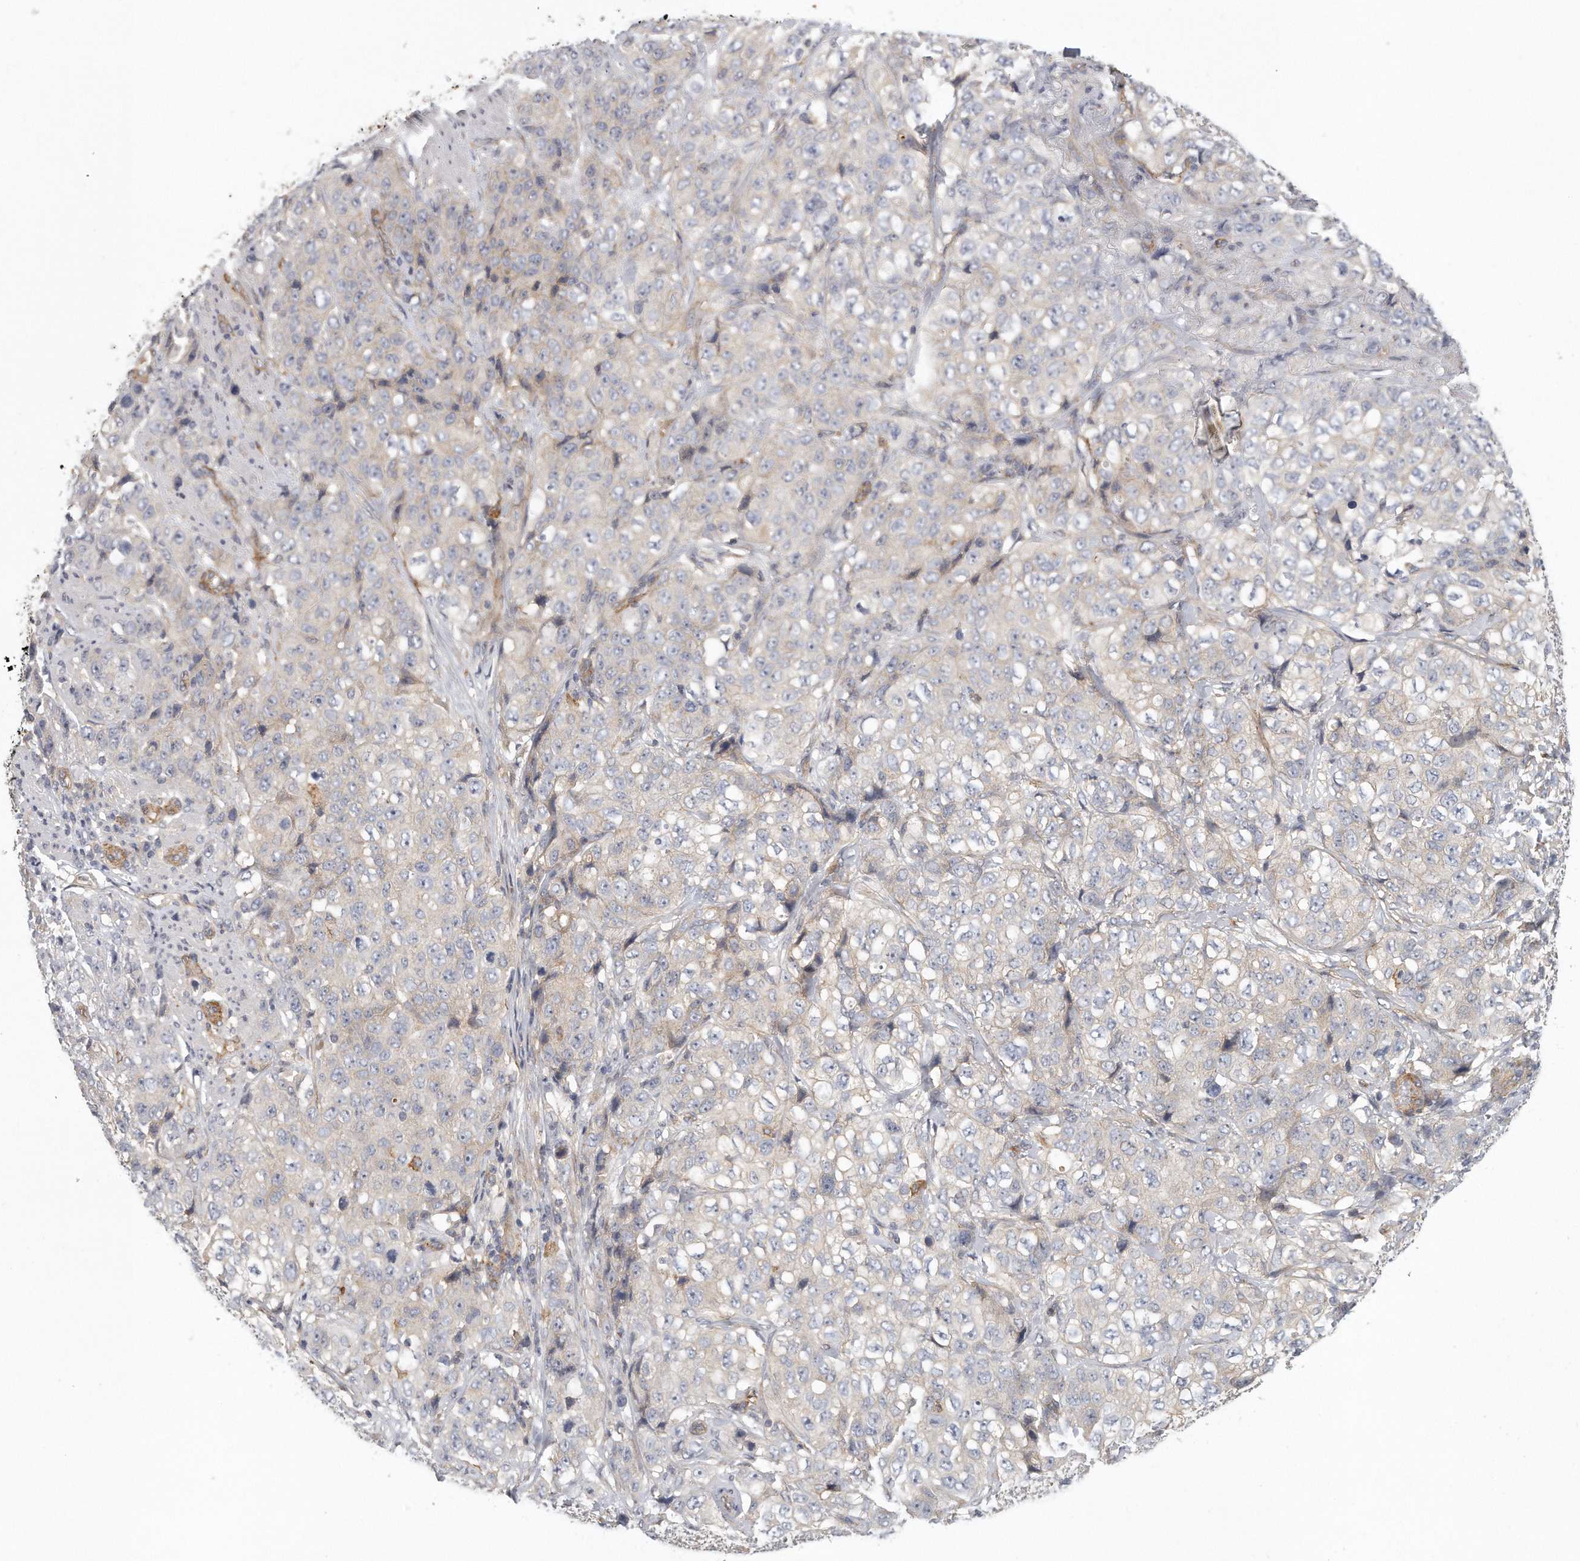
{"staining": {"intensity": "negative", "quantity": "none", "location": "none"}, "tissue": "stomach cancer", "cell_type": "Tumor cells", "image_type": "cancer", "snomed": [{"axis": "morphology", "description": "Adenocarcinoma, NOS"}, {"axis": "topography", "description": "Stomach"}], "caption": "IHC image of neoplastic tissue: human stomach cancer (adenocarcinoma) stained with DAB (3,3'-diaminobenzidine) shows no significant protein expression in tumor cells. (IHC, brightfield microscopy, high magnification).", "gene": "MTERF4", "patient": {"sex": "male", "age": 48}}